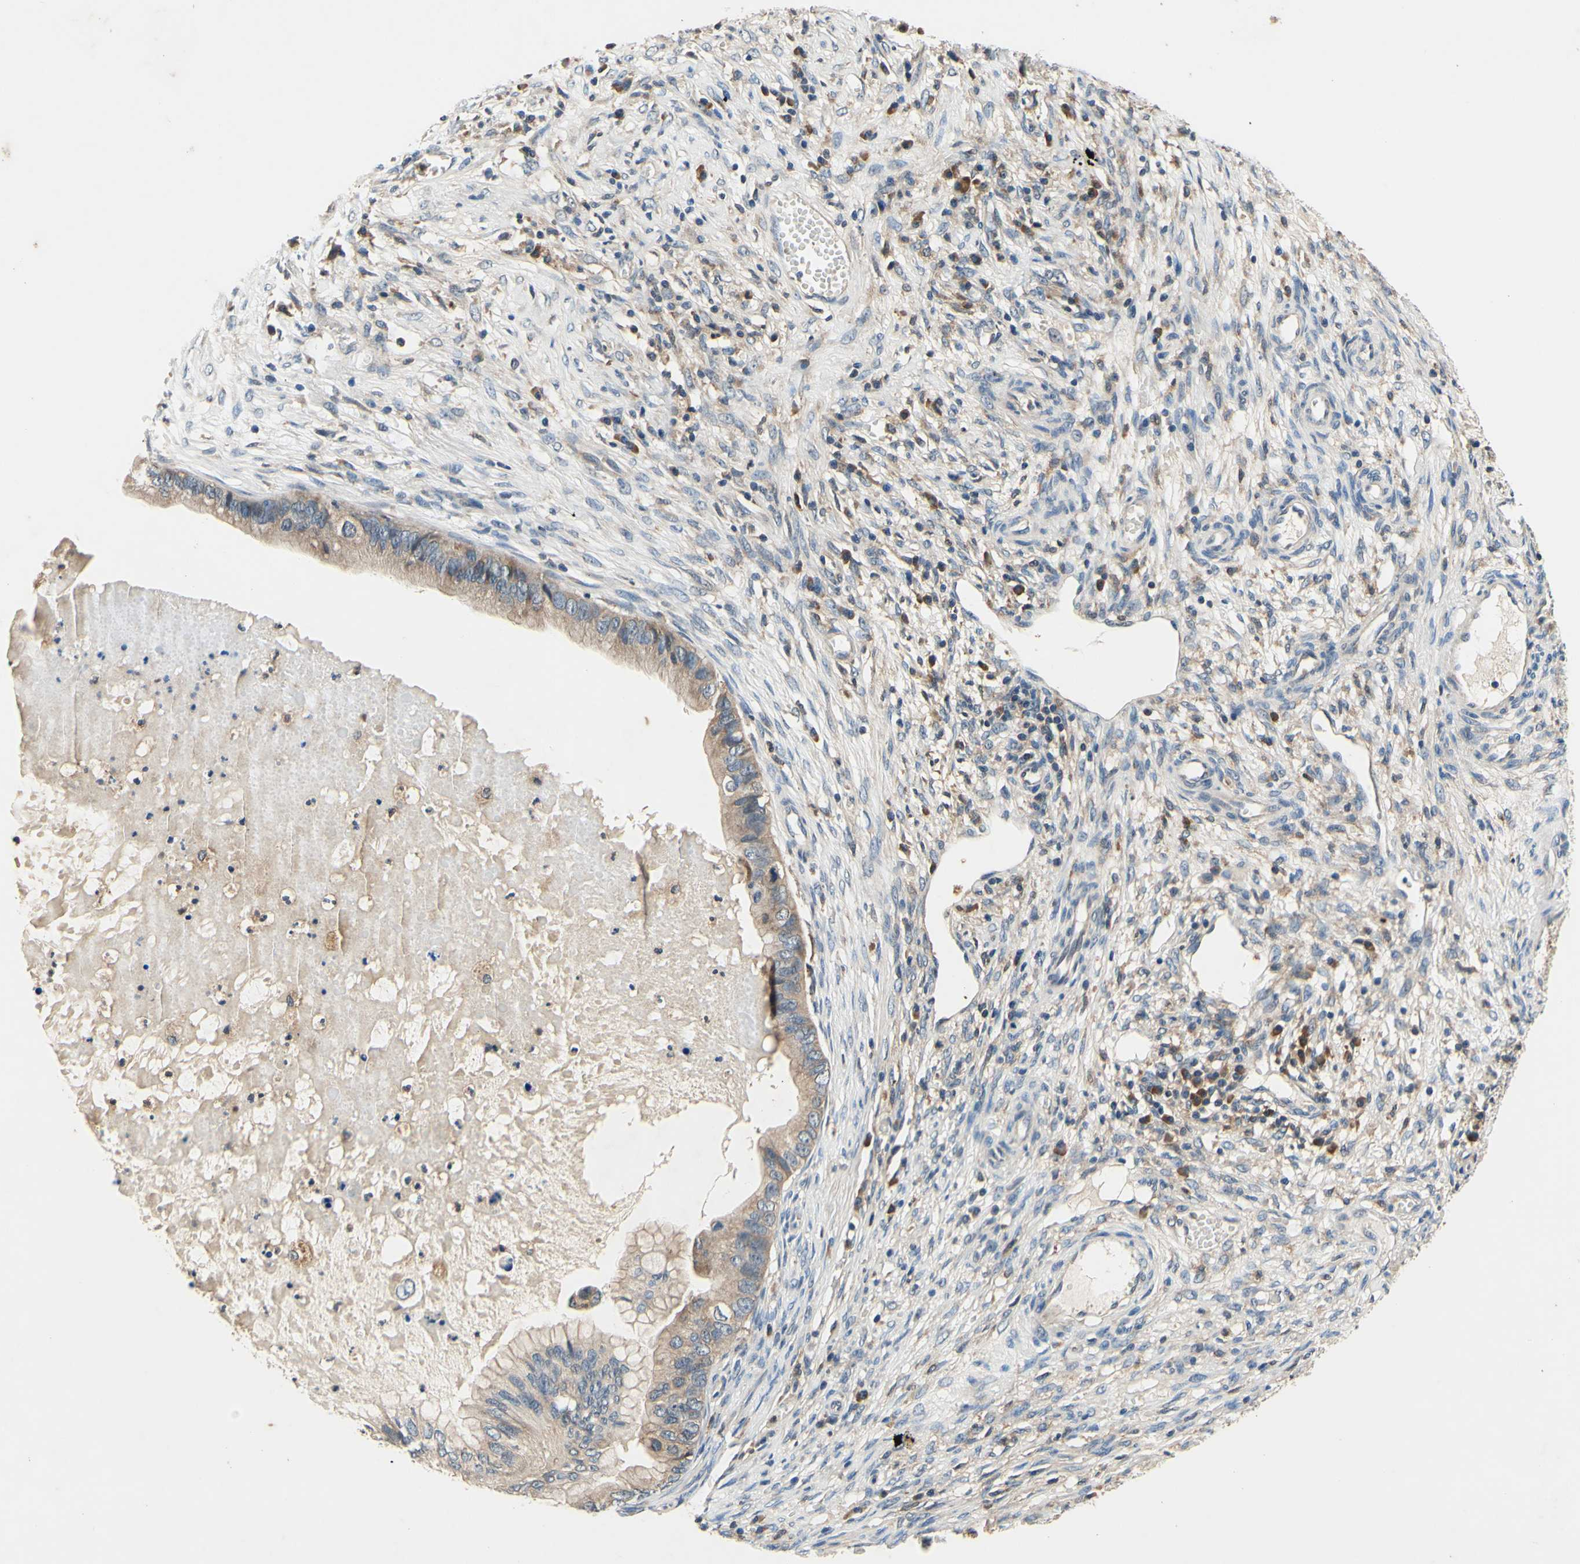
{"staining": {"intensity": "weak", "quantity": ">75%", "location": "cytoplasmic/membranous"}, "tissue": "ovarian cancer", "cell_type": "Tumor cells", "image_type": "cancer", "snomed": [{"axis": "morphology", "description": "Cystadenocarcinoma, mucinous, NOS"}, {"axis": "topography", "description": "Ovary"}], "caption": "Immunohistochemistry histopathology image of neoplastic tissue: human ovarian cancer stained using immunohistochemistry reveals low levels of weak protein expression localized specifically in the cytoplasmic/membranous of tumor cells, appearing as a cytoplasmic/membranous brown color.", "gene": "PLA2G4A", "patient": {"sex": "female", "age": 80}}